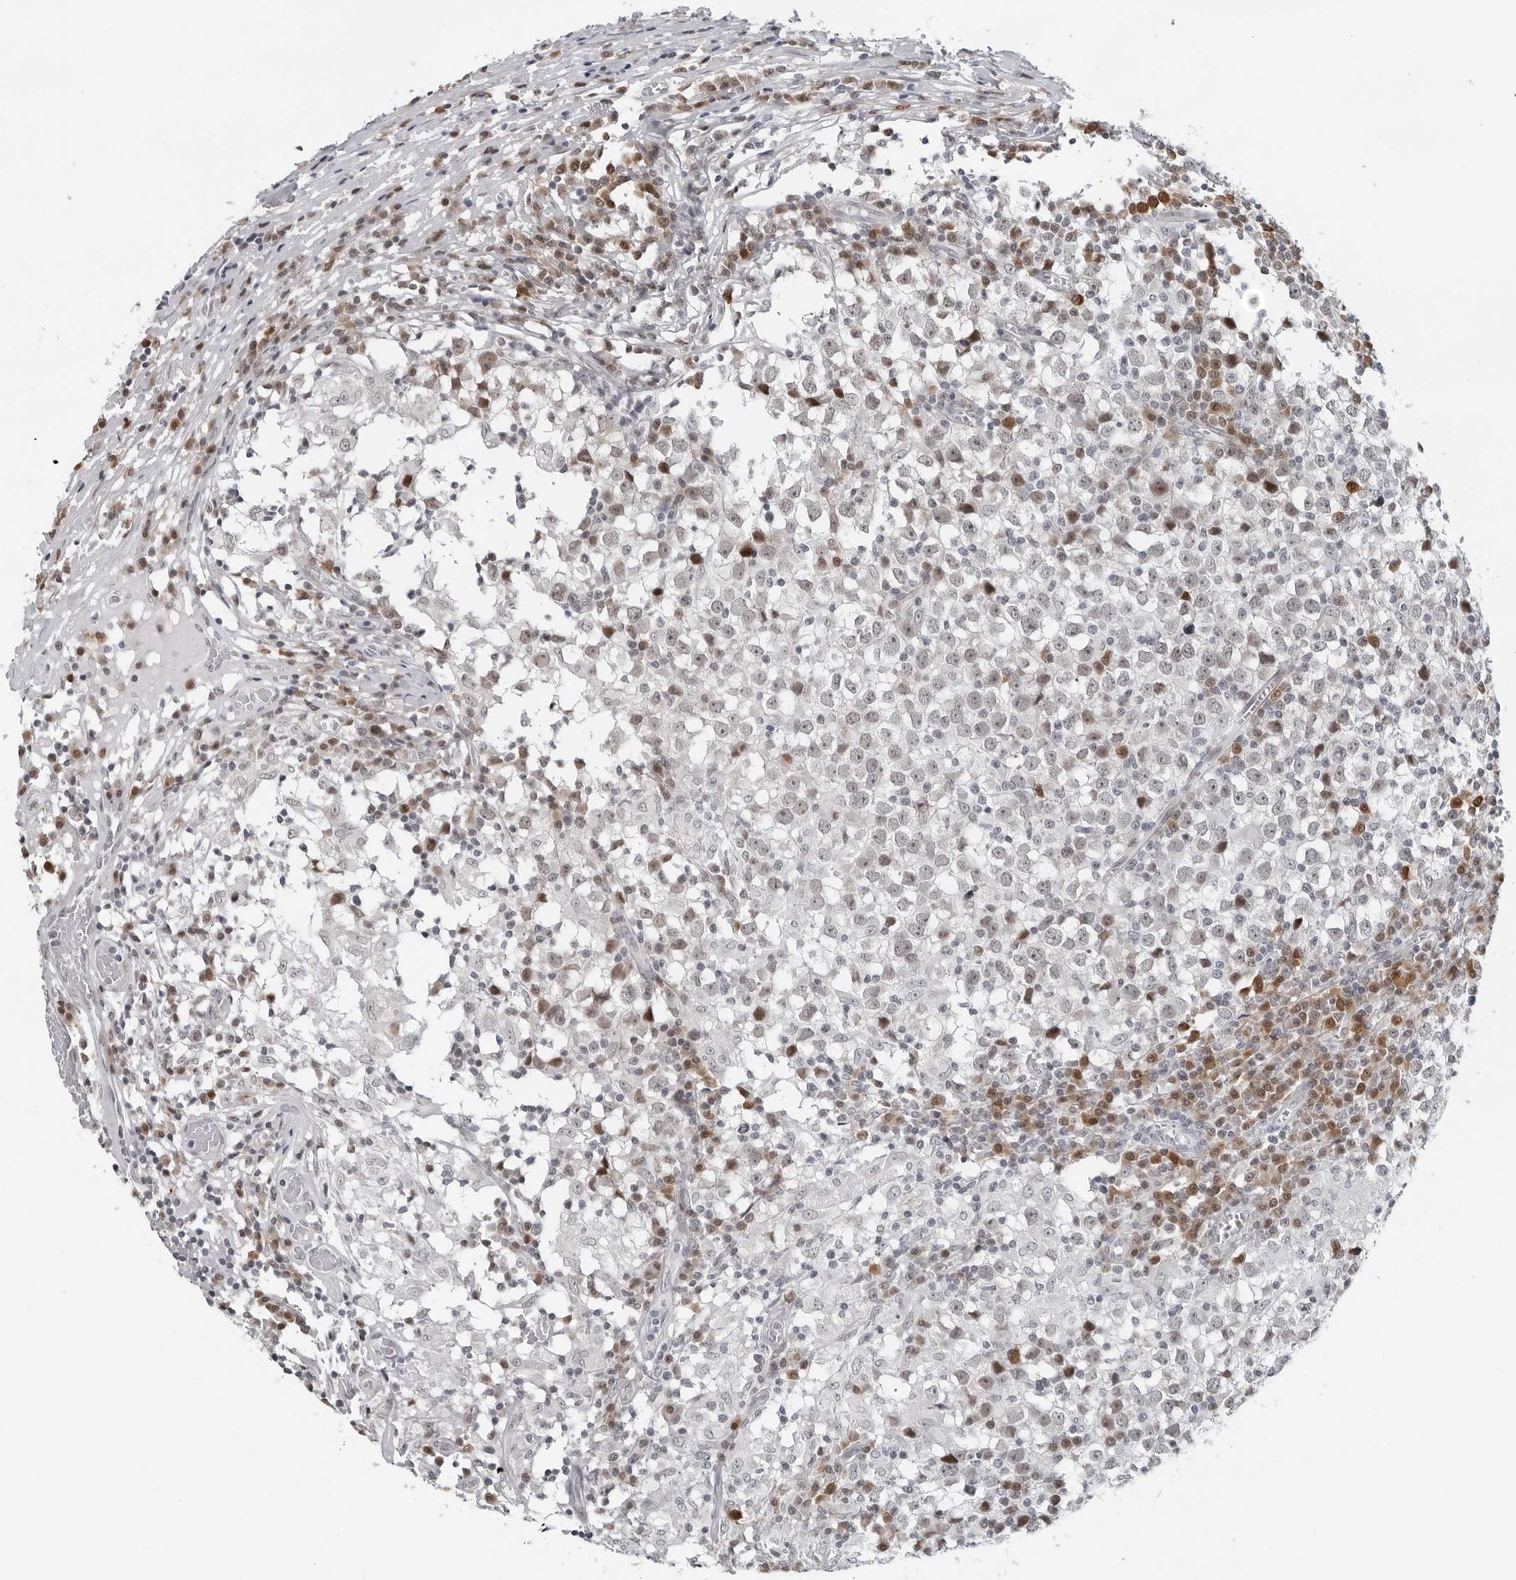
{"staining": {"intensity": "negative", "quantity": "none", "location": "none"}, "tissue": "testis cancer", "cell_type": "Tumor cells", "image_type": "cancer", "snomed": [{"axis": "morphology", "description": "Seminoma, NOS"}, {"axis": "topography", "description": "Testis"}], "caption": "Tumor cells show no significant protein expression in testis cancer (seminoma).", "gene": "PPP1R42", "patient": {"sex": "male", "age": 65}}